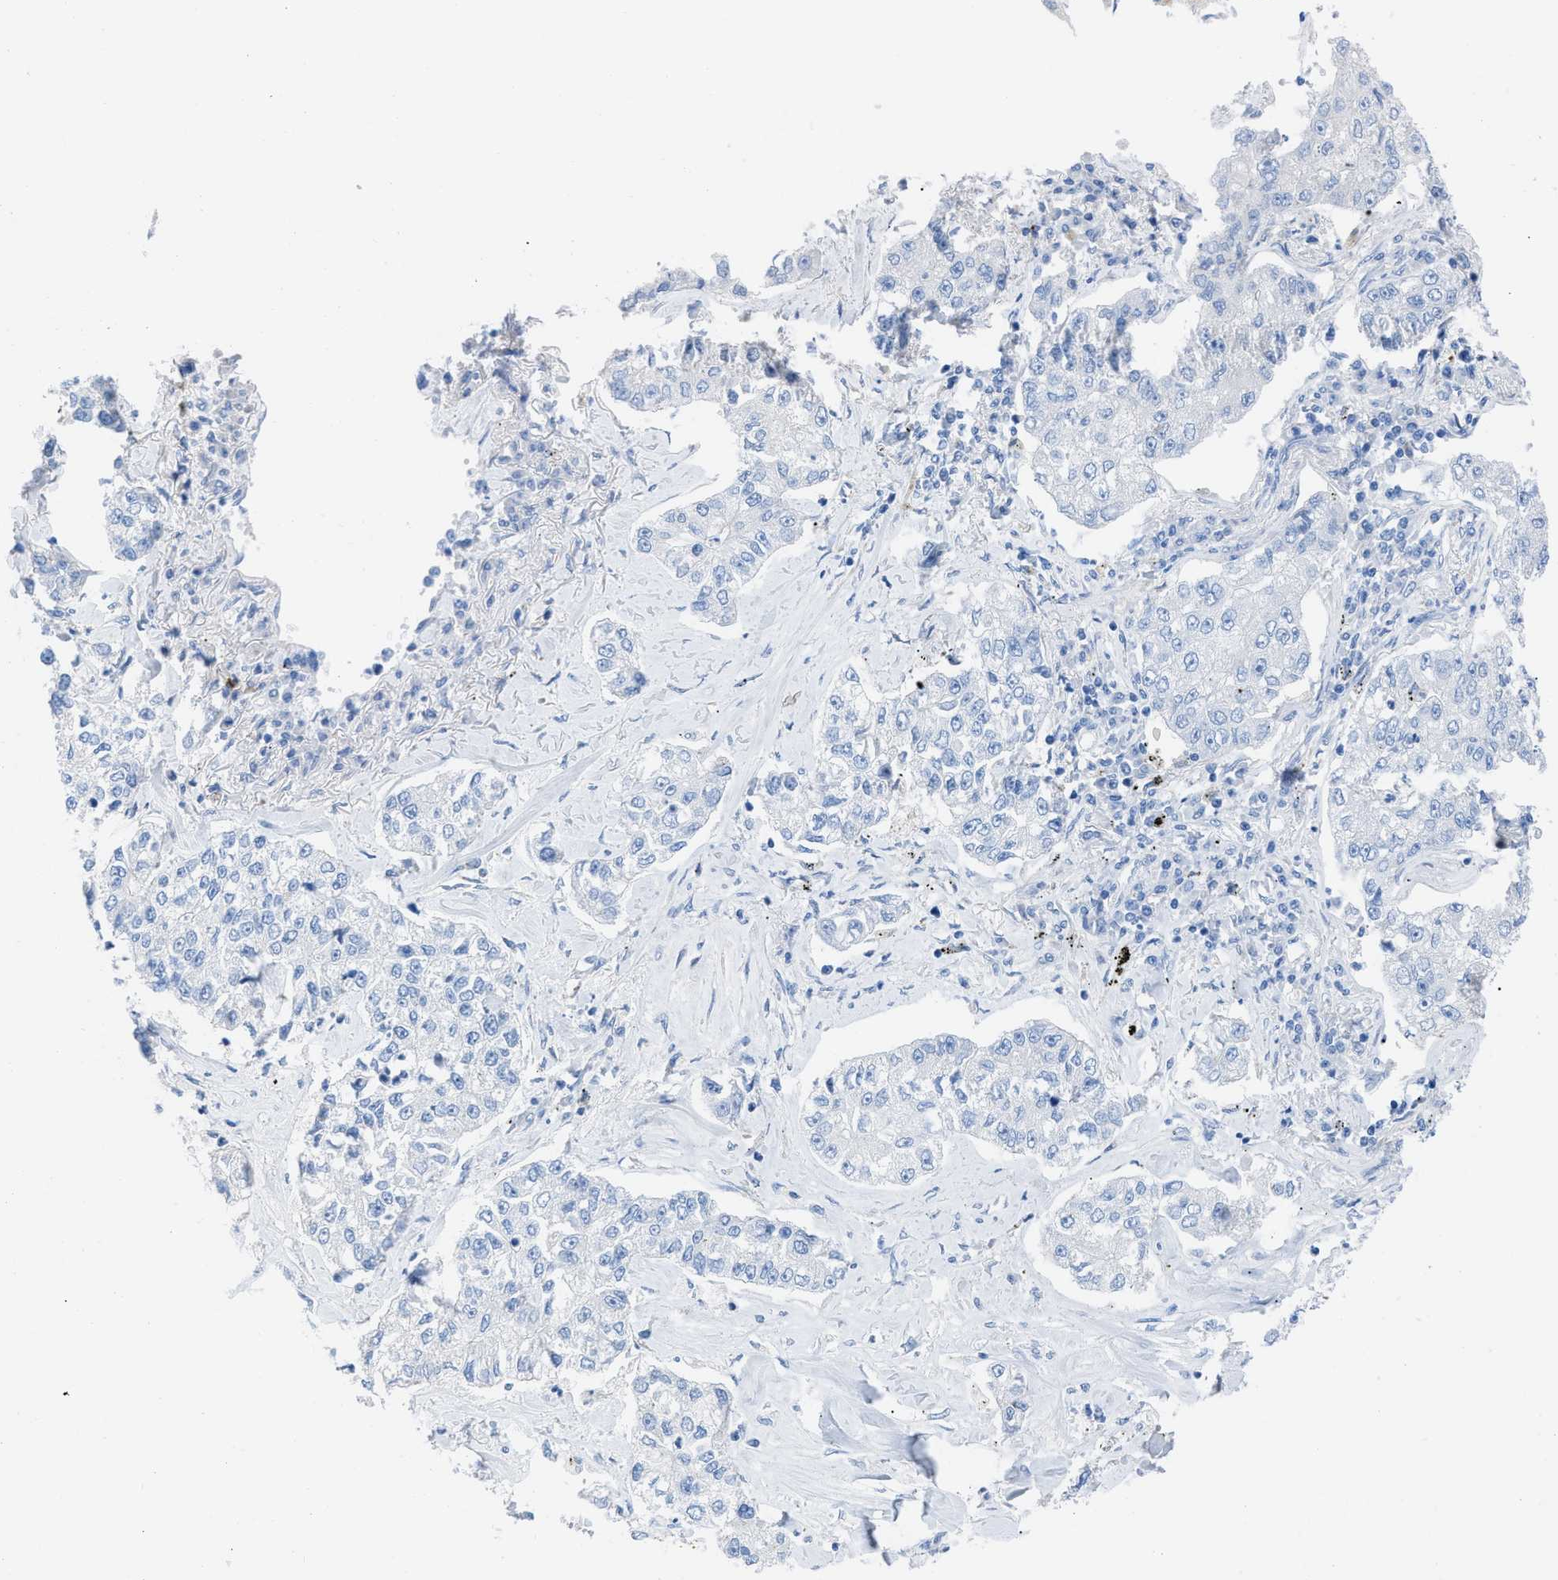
{"staining": {"intensity": "negative", "quantity": "none", "location": "none"}, "tissue": "lung cancer", "cell_type": "Tumor cells", "image_type": "cancer", "snomed": [{"axis": "morphology", "description": "Adenocarcinoma, NOS"}, {"axis": "topography", "description": "Lung"}], "caption": "Lung cancer (adenocarcinoma) was stained to show a protein in brown. There is no significant staining in tumor cells.", "gene": "TCL1A", "patient": {"sex": "male", "age": 49}}